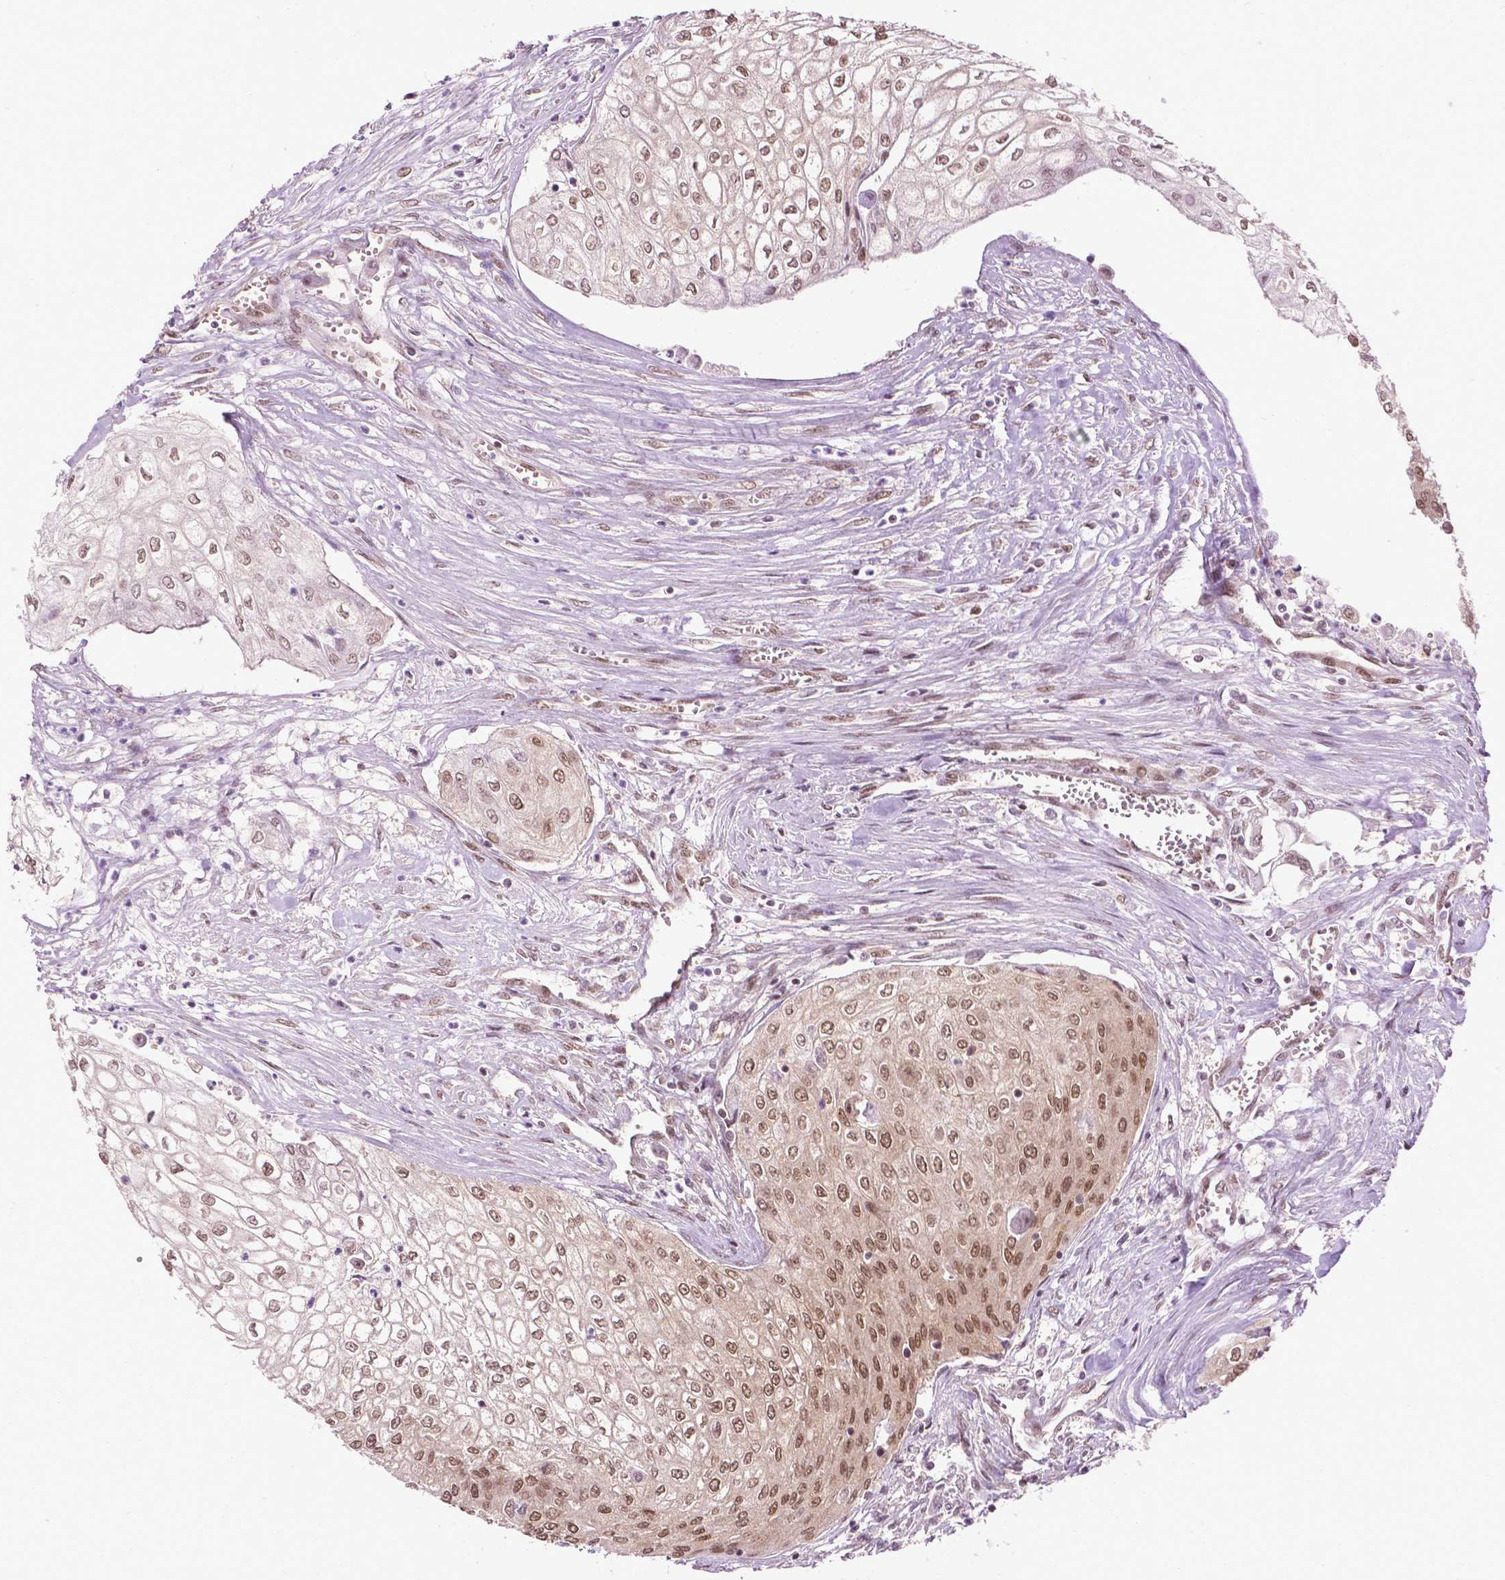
{"staining": {"intensity": "moderate", "quantity": "25%-75%", "location": "nuclear"}, "tissue": "urothelial cancer", "cell_type": "Tumor cells", "image_type": "cancer", "snomed": [{"axis": "morphology", "description": "Urothelial carcinoma, High grade"}, {"axis": "topography", "description": "Urinary bladder"}], "caption": "Urothelial carcinoma (high-grade) stained for a protein (brown) demonstrates moderate nuclear positive staining in approximately 25%-75% of tumor cells.", "gene": "UBQLN4", "patient": {"sex": "male", "age": 62}}